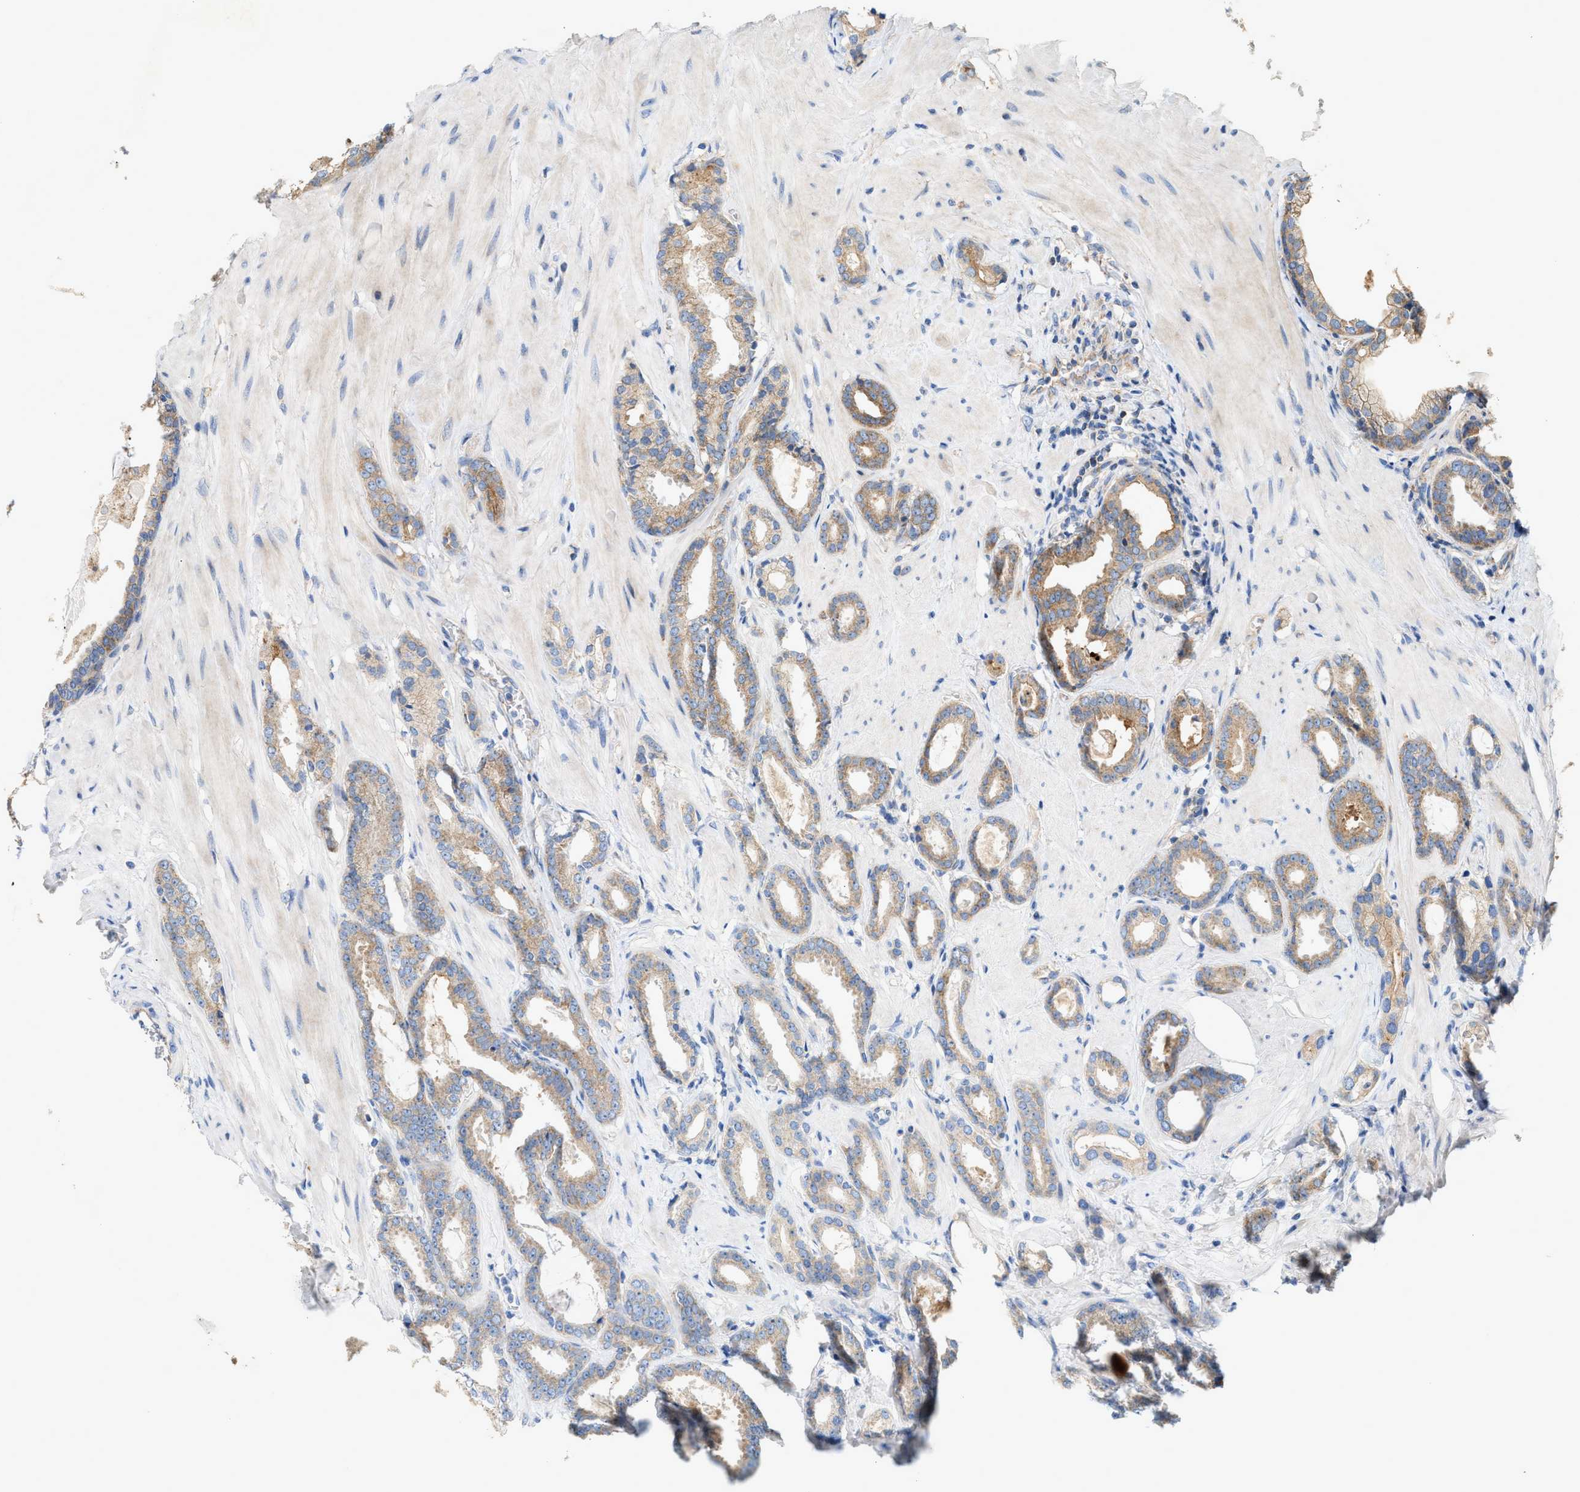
{"staining": {"intensity": "weak", "quantity": ">75%", "location": "cytoplasmic/membranous"}, "tissue": "prostate cancer", "cell_type": "Tumor cells", "image_type": "cancer", "snomed": [{"axis": "morphology", "description": "Adenocarcinoma, Low grade"}, {"axis": "topography", "description": "Prostate"}], "caption": "Immunohistochemistry of prostate adenocarcinoma (low-grade) exhibits low levels of weak cytoplasmic/membranous expression in about >75% of tumor cells. The protein of interest is shown in brown color, while the nuclei are stained blue.", "gene": "OXSM", "patient": {"sex": "male", "age": 53}}